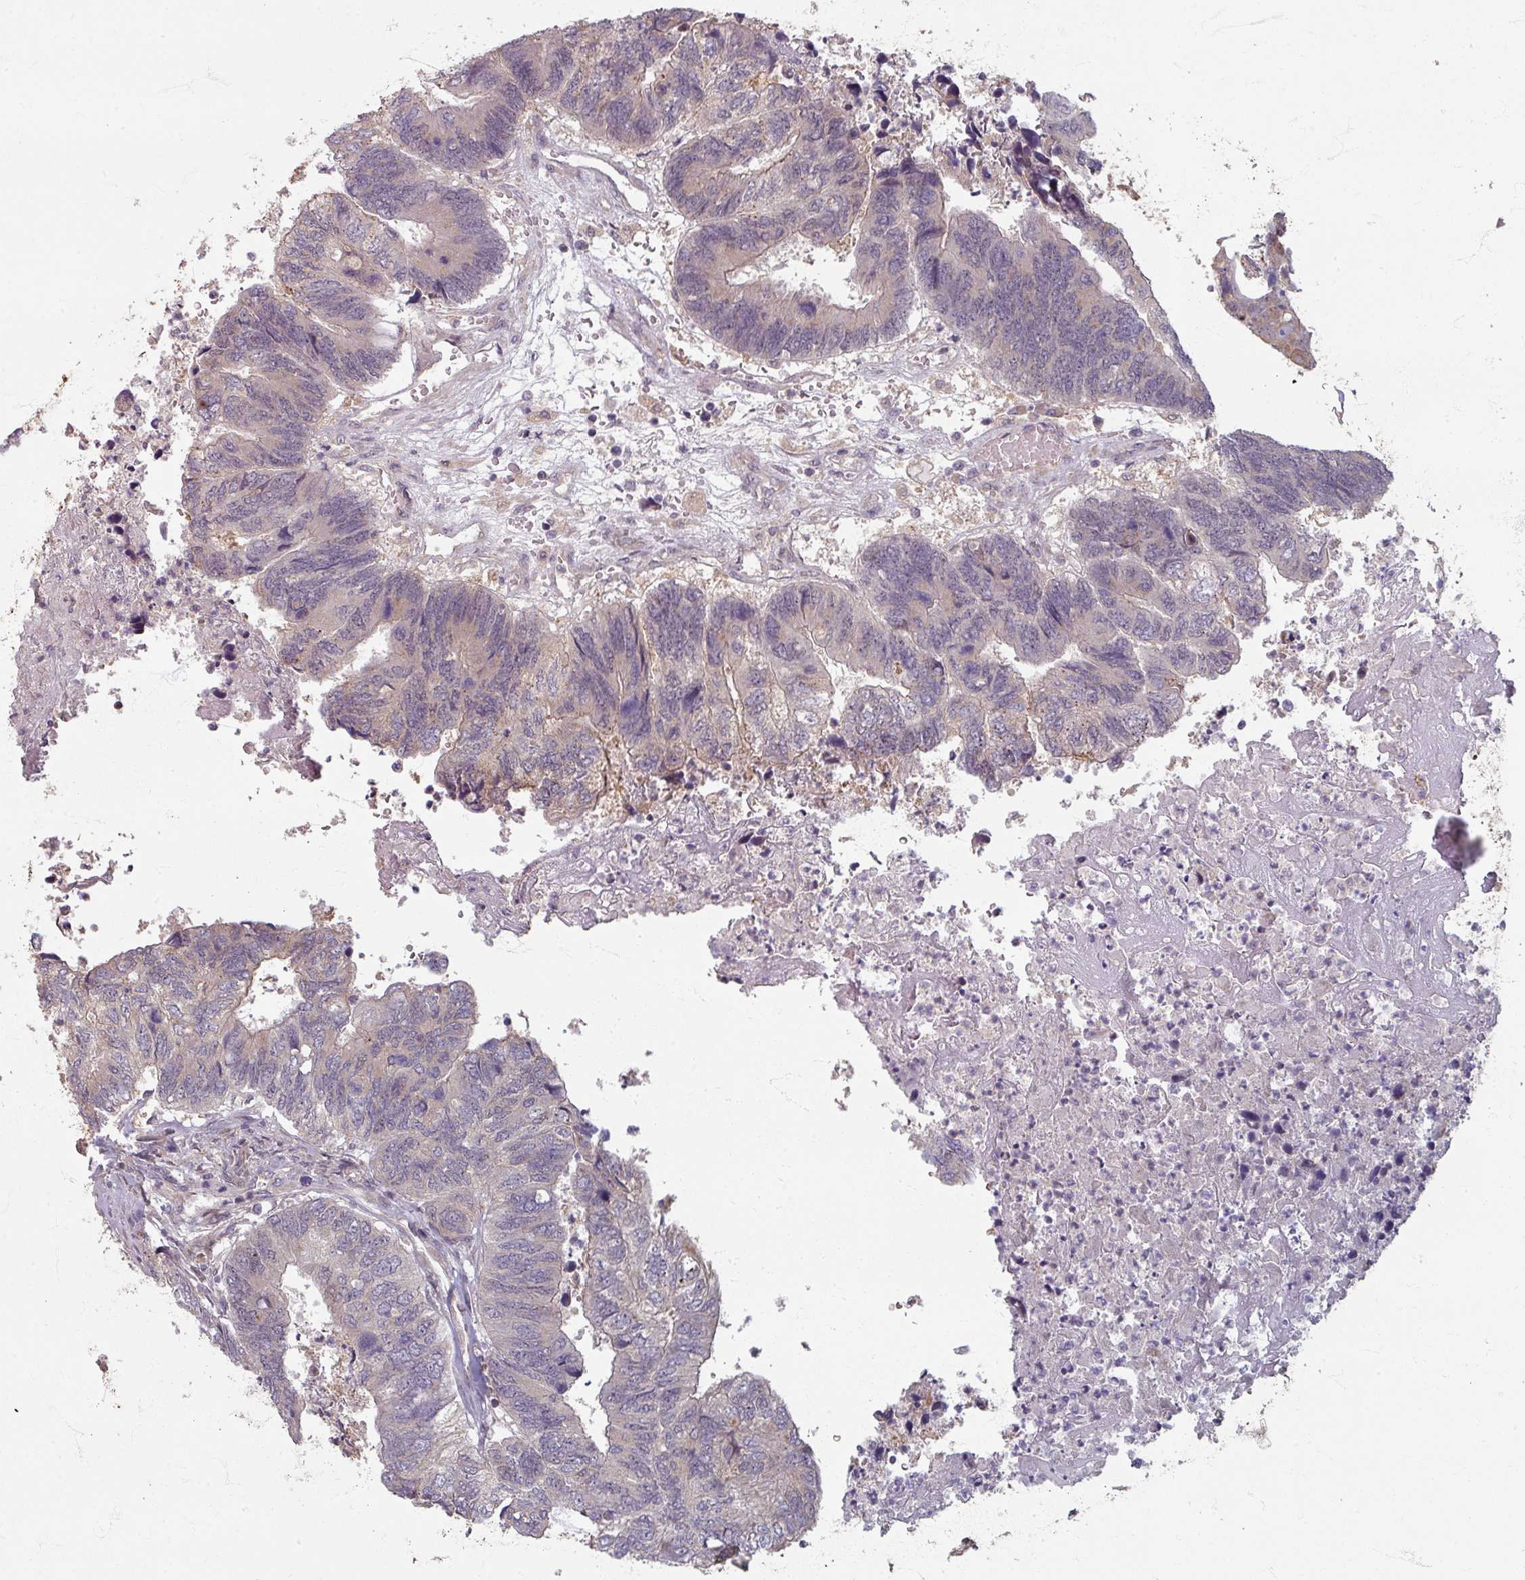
{"staining": {"intensity": "weak", "quantity": "<25%", "location": "cytoplasmic/membranous"}, "tissue": "colorectal cancer", "cell_type": "Tumor cells", "image_type": "cancer", "snomed": [{"axis": "morphology", "description": "Adenocarcinoma, NOS"}, {"axis": "topography", "description": "Colon"}], "caption": "Tumor cells show no significant staining in colorectal cancer.", "gene": "STAM", "patient": {"sex": "female", "age": 67}}